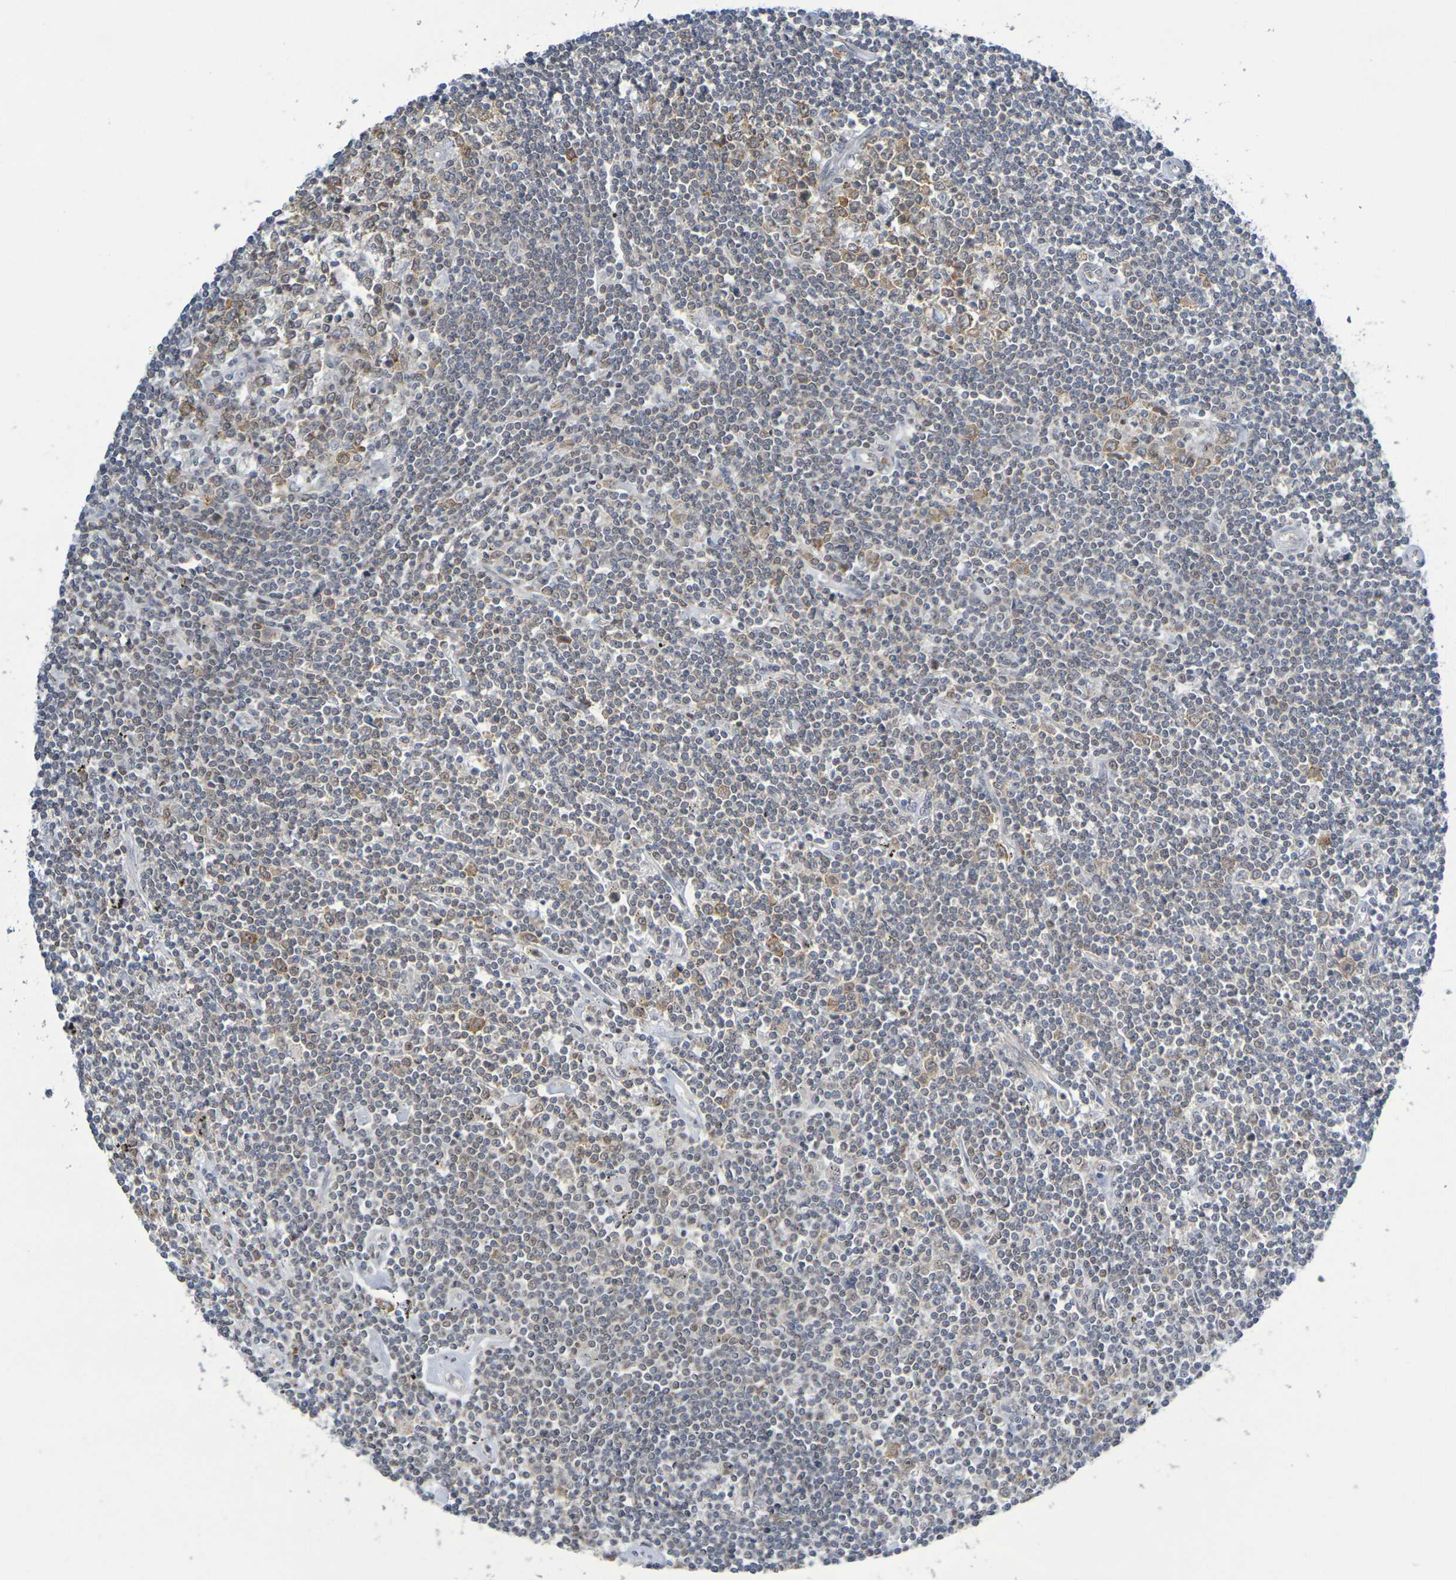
{"staining": {"intensity": "moderate", "quantity": "25%-75%", "location": "cytoplasmic/membranous"}, "tissue": "lymphoma", "cell_type": "Tumor cells", "image_type": "cancer", "snomed": [{"axis": "morphology", "description": "Malignant lymphoma, non-Hodgkin's type, Low grade"}, {"axis": "topography", "description": "Spleen"}], "caption": "This image displays malignant lymphoma, non-Hodgkin's type (low-grade) stained with IHC to label a protein in brown. The cytoplasmic/membranous of tumor cells show moderate positivity for the protein. Nuclei are counter-stained blue.", "gene": "CHRNB1", "patient": {"sex": "male", "age": 76}}